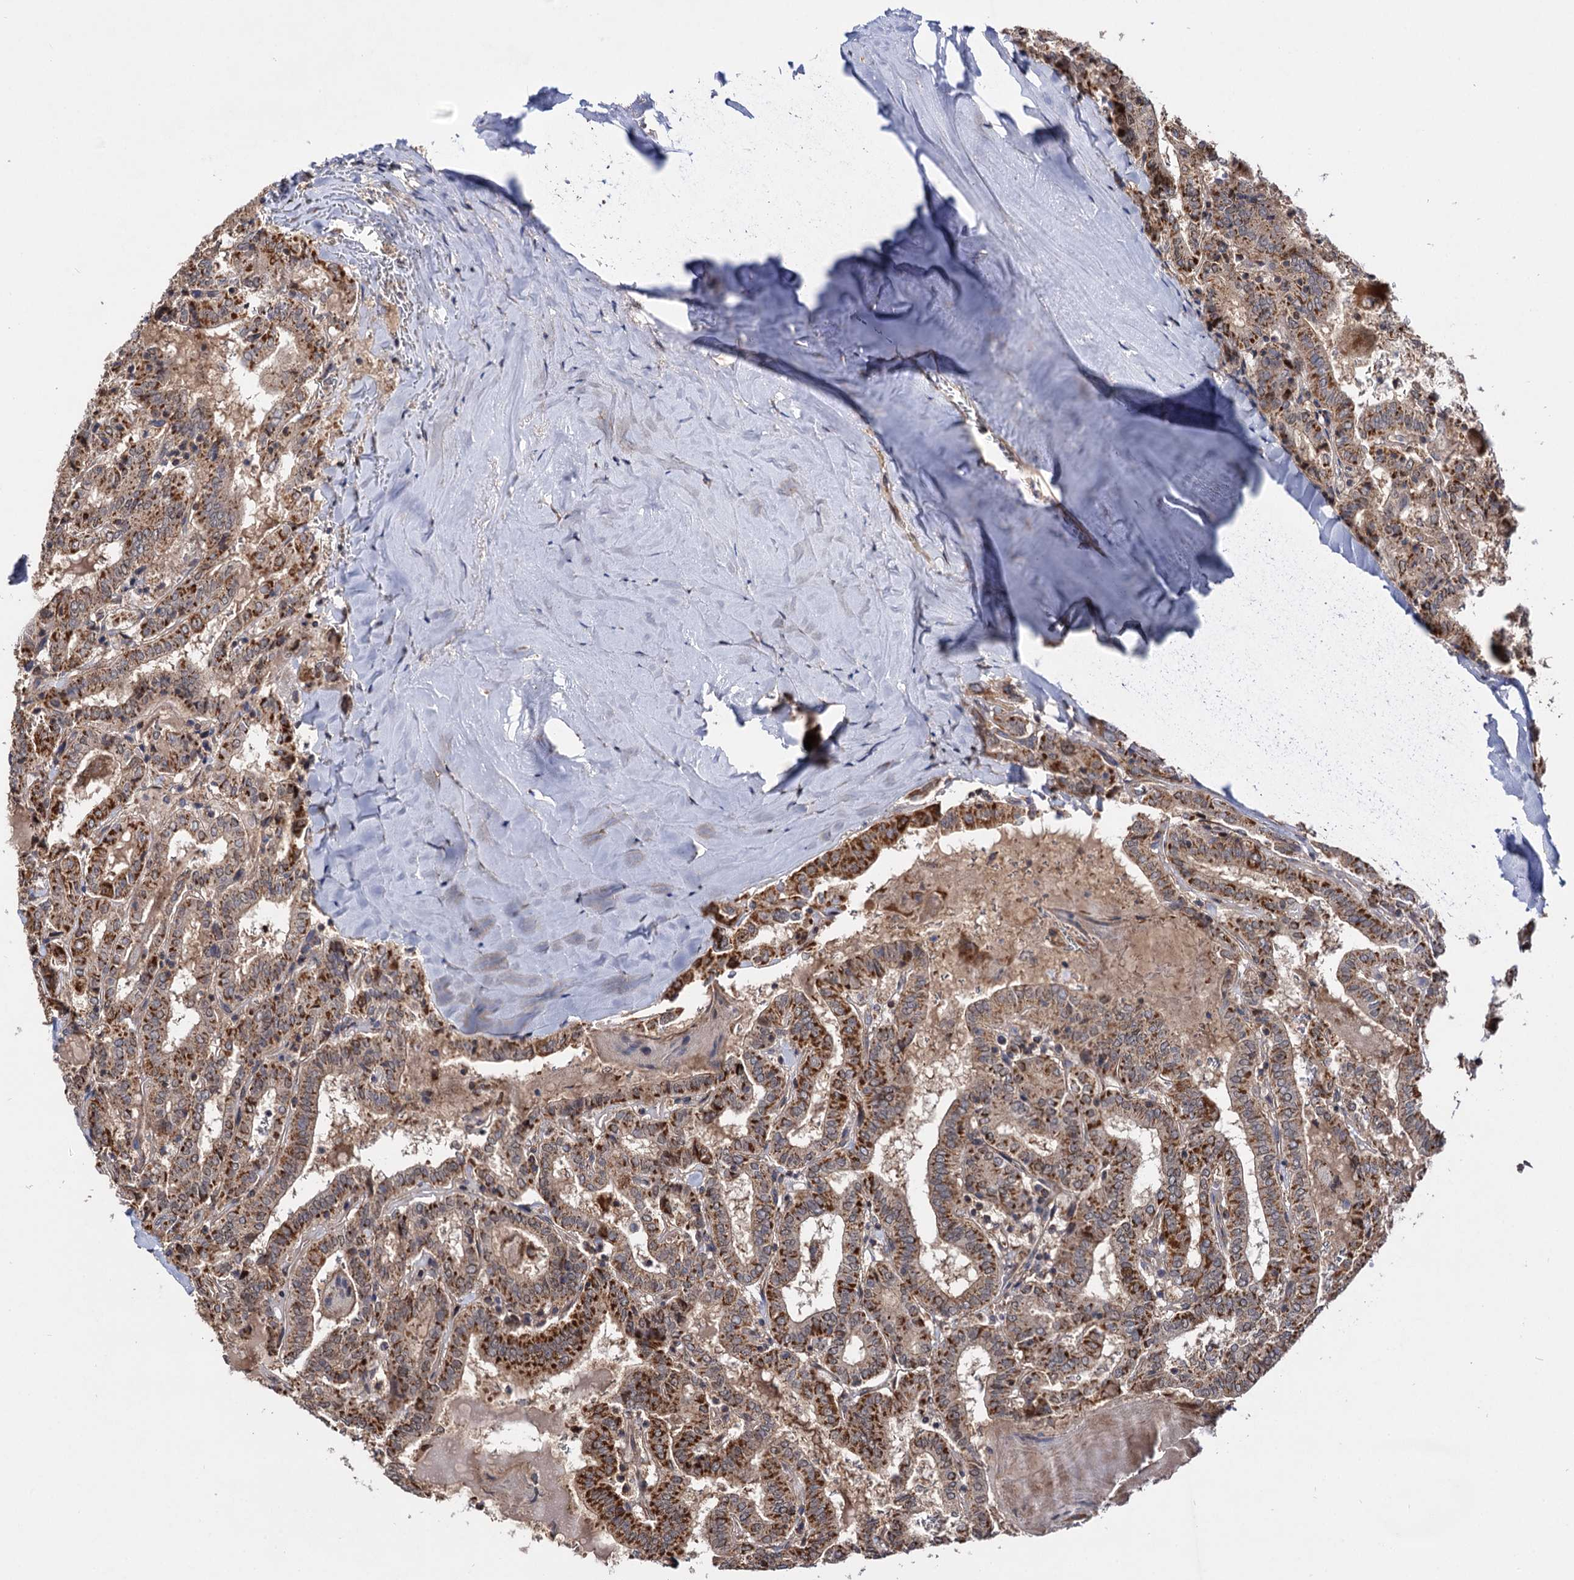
{"staining": {"intensity": "moderate", "quantity": ">75%", "location": "cytoplasmic/membranous"}, "tissue": "thyroid cancer", "cell_type": "Tumor cells", "image_type": "cancer", "snomed": [{"axis": "morphology", "description": "Papillary adenocarcinoma, NOS"}, {"axis": "topography", "description": "Thyroid gland"}], "caption": "There is medium levels of moderate cytoplasmic/membranous staining in tumor cells of thyroid papillary adenocarcinoma, as demonstrated by immunohistochemical staining (brown color).", "gene": "CEP76", "patient": {"sex": "female", "age": 72}}